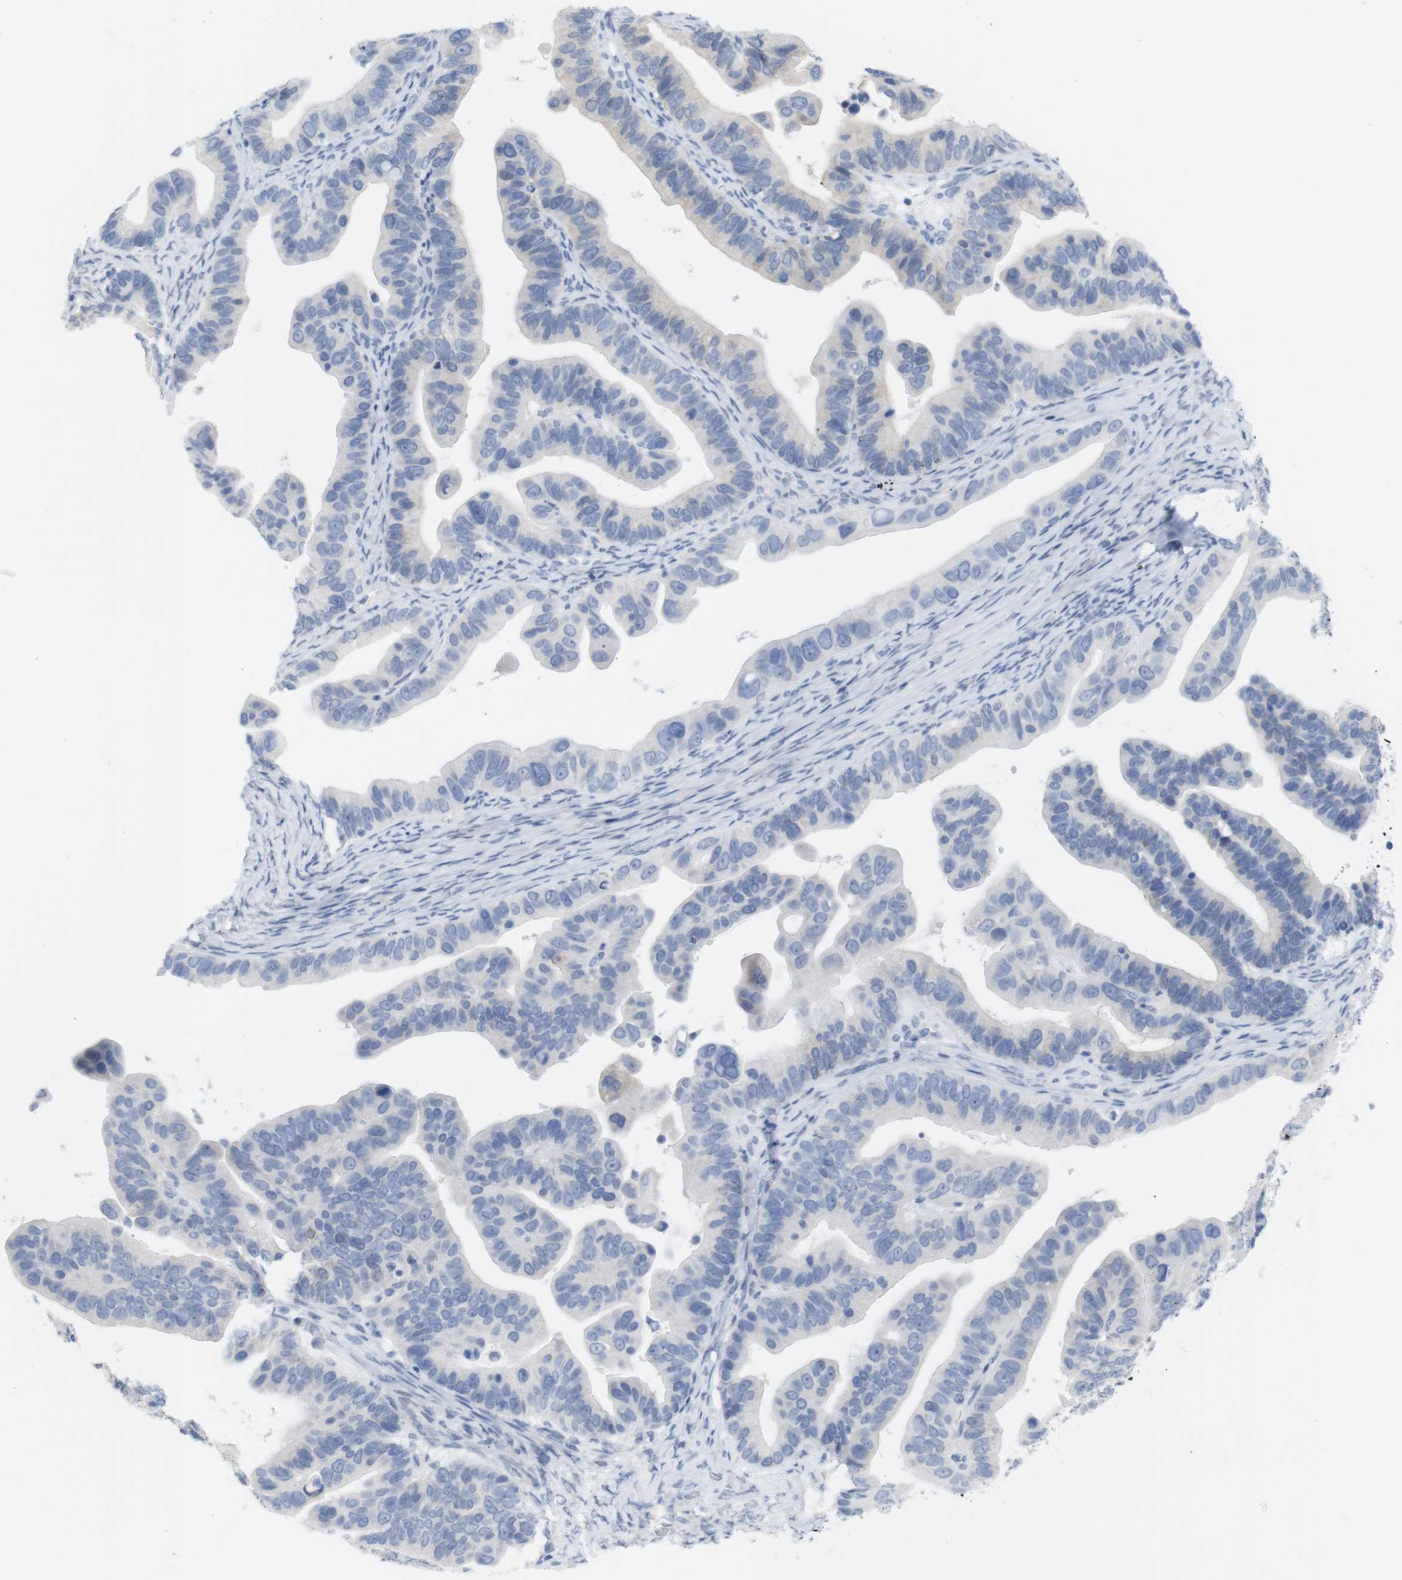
{"staining": {"intensity": "negative", "quantity": "none", "location": "none"}, "tissue": "ovarian cancer", "cell_type": "Tumor cells", "image_type": "cancer", "snomed": [{"axis": "morphology", "description": "Cystadenocarcinoma, serous, NOS"}, {"axis": "topography", "description": "Ovary"}], "caption": "Immunohistochemistry photomicrograph of neoplastic tissue: human ovarian serous cystadenocarcinoma stained with DAB (3,3'-diaminobenzidine) reveals no significant protein positivity in tumor cells.", "gene": "PNMA1", "patient": {"sex": "female", "age": 56}}